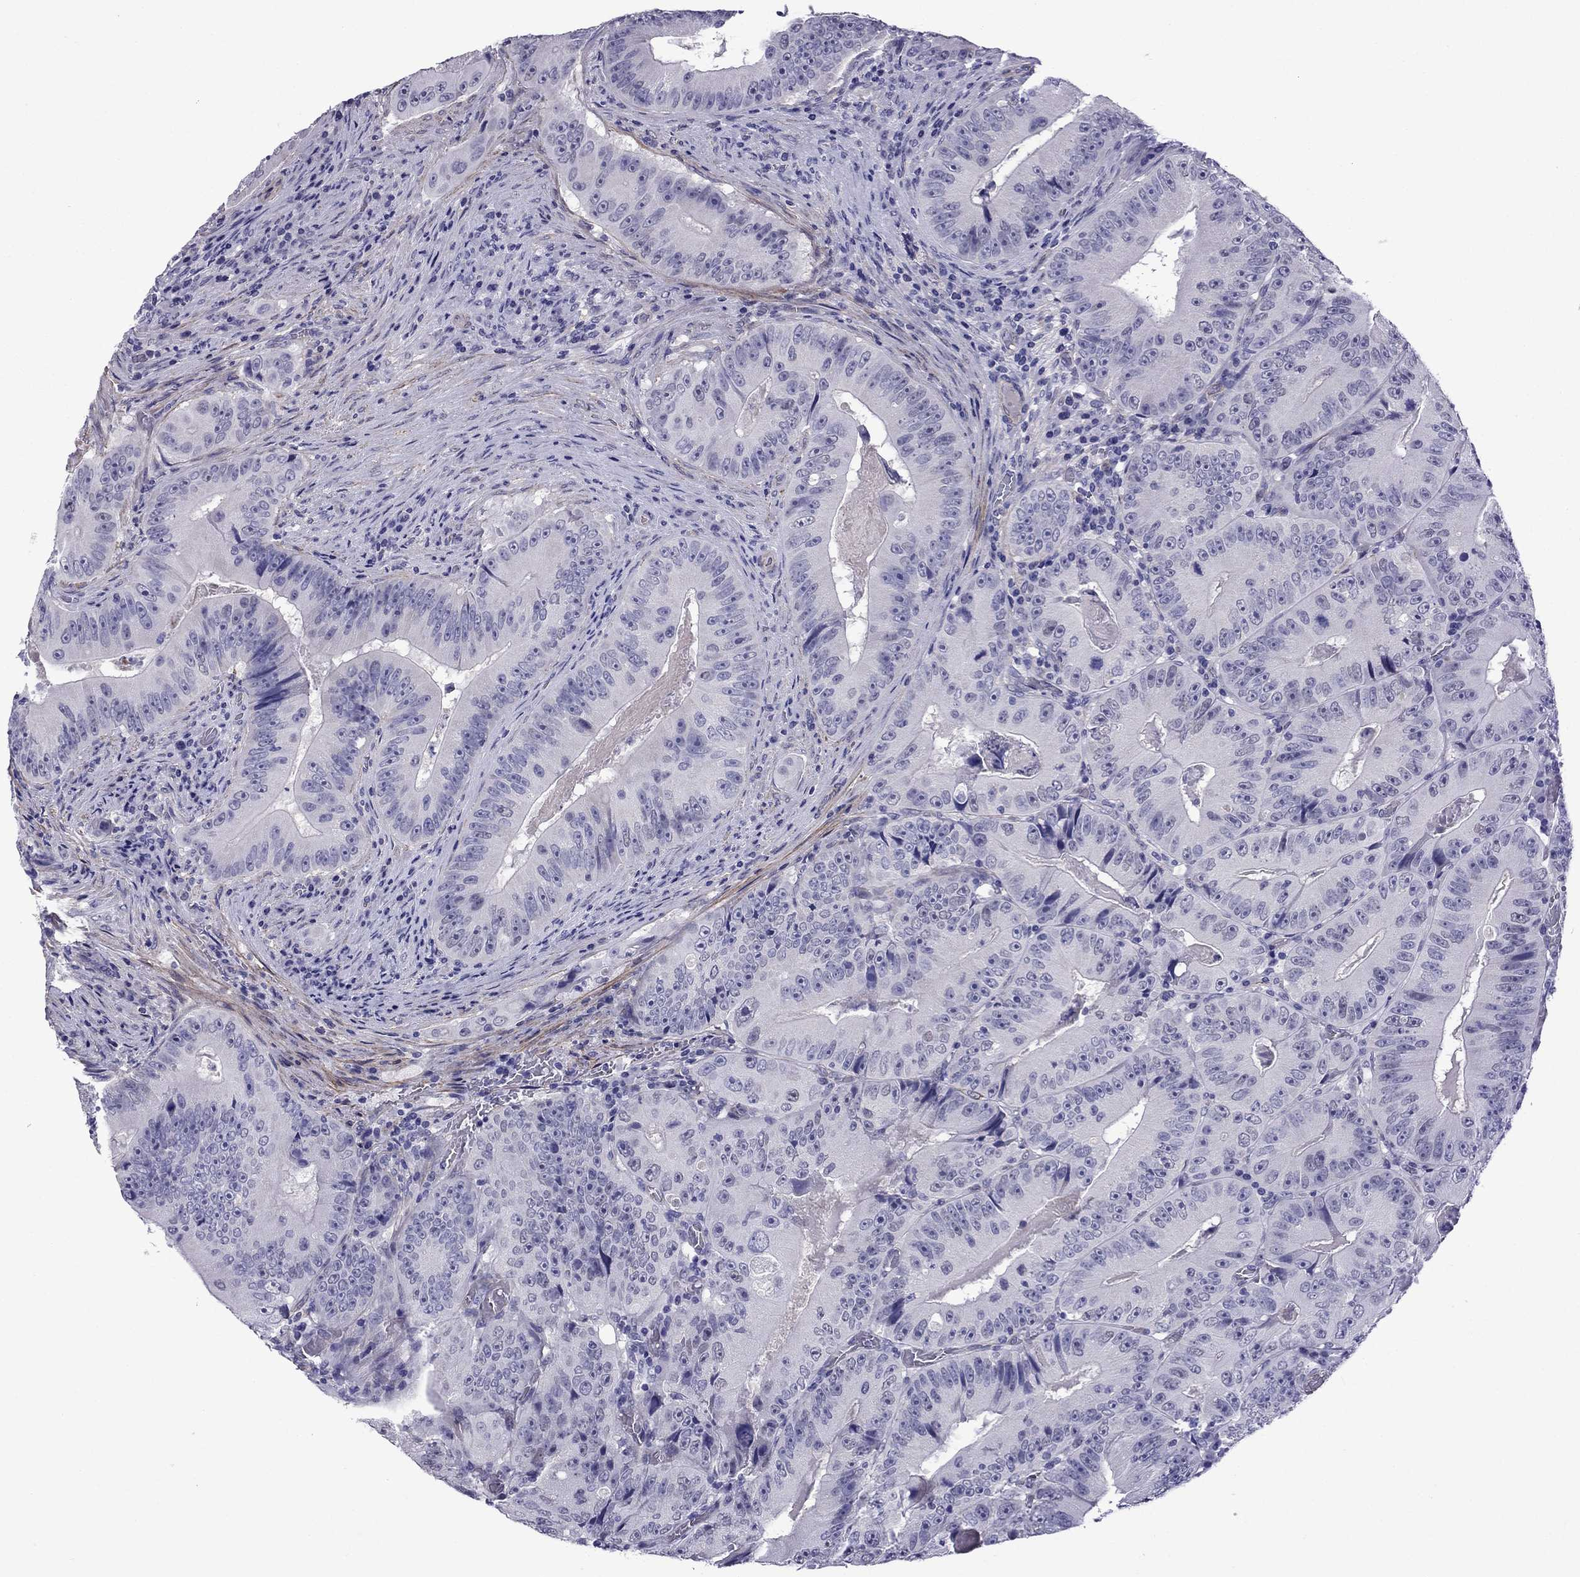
{"staining": {"intensity": "negative", "quantity": "none", "location": "none"}, "tissue": "colorectal cancer", "cell_type": "Tumor cells", "image_type": "cancer", "snomed": [{"axis": "morphology", "description": "Adenocarcinoma, NOS"}, {"axis": "topography", "description": "Colon"}], "caption": "This is an immunohistochemistry (IHC) histopathology image of colorectal cancer (adenocarcinoma). There is no staining in tumor cells.", "gene": "CHRNA5", "patient": {"sex": "female", "age": 86}}